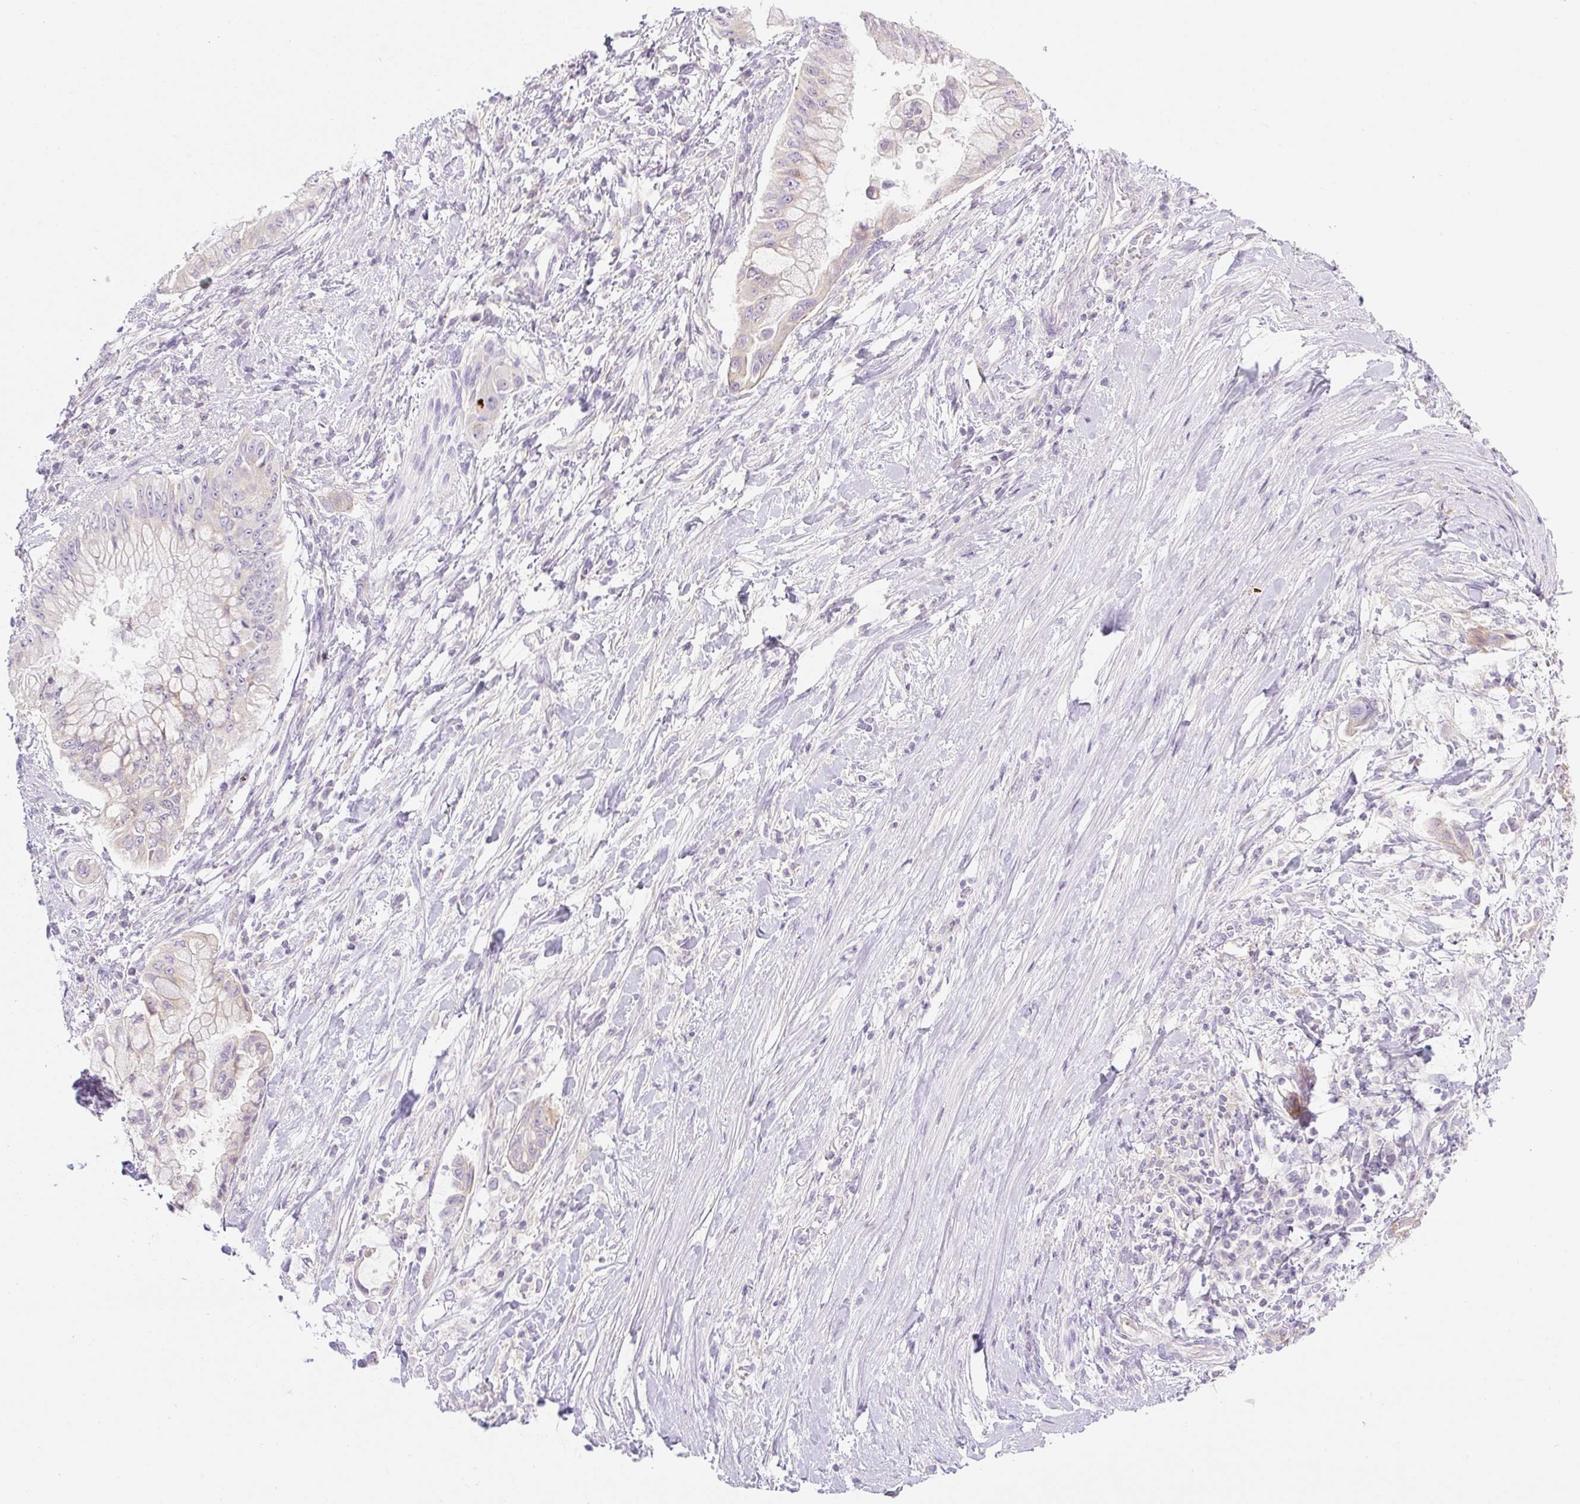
{"staining": {"intensity": "negative", "quantity": "none", "location": "none"}, "tissue": "pancreatic cancer", "cell_type": "Tumor cells", "image_type": "cancer", "snomed": [{"axis": "morphology", "description": "Adenocarcinoma, NOS"}, {"axis": "topography", "description": "Pancreas"}], "caption": "High magnification brightfield microscopy of pancreatic adenocarcinoma stained with DAB (brown) and counterstained with hematoxylin (blue): tumor cells show no significant expression. (DAB immunohistochemistry (IHC) visualized using brightfield microscopy, high magnification).", "gene": "MIA2", "patient": {"sex": "male", "age": 48}}